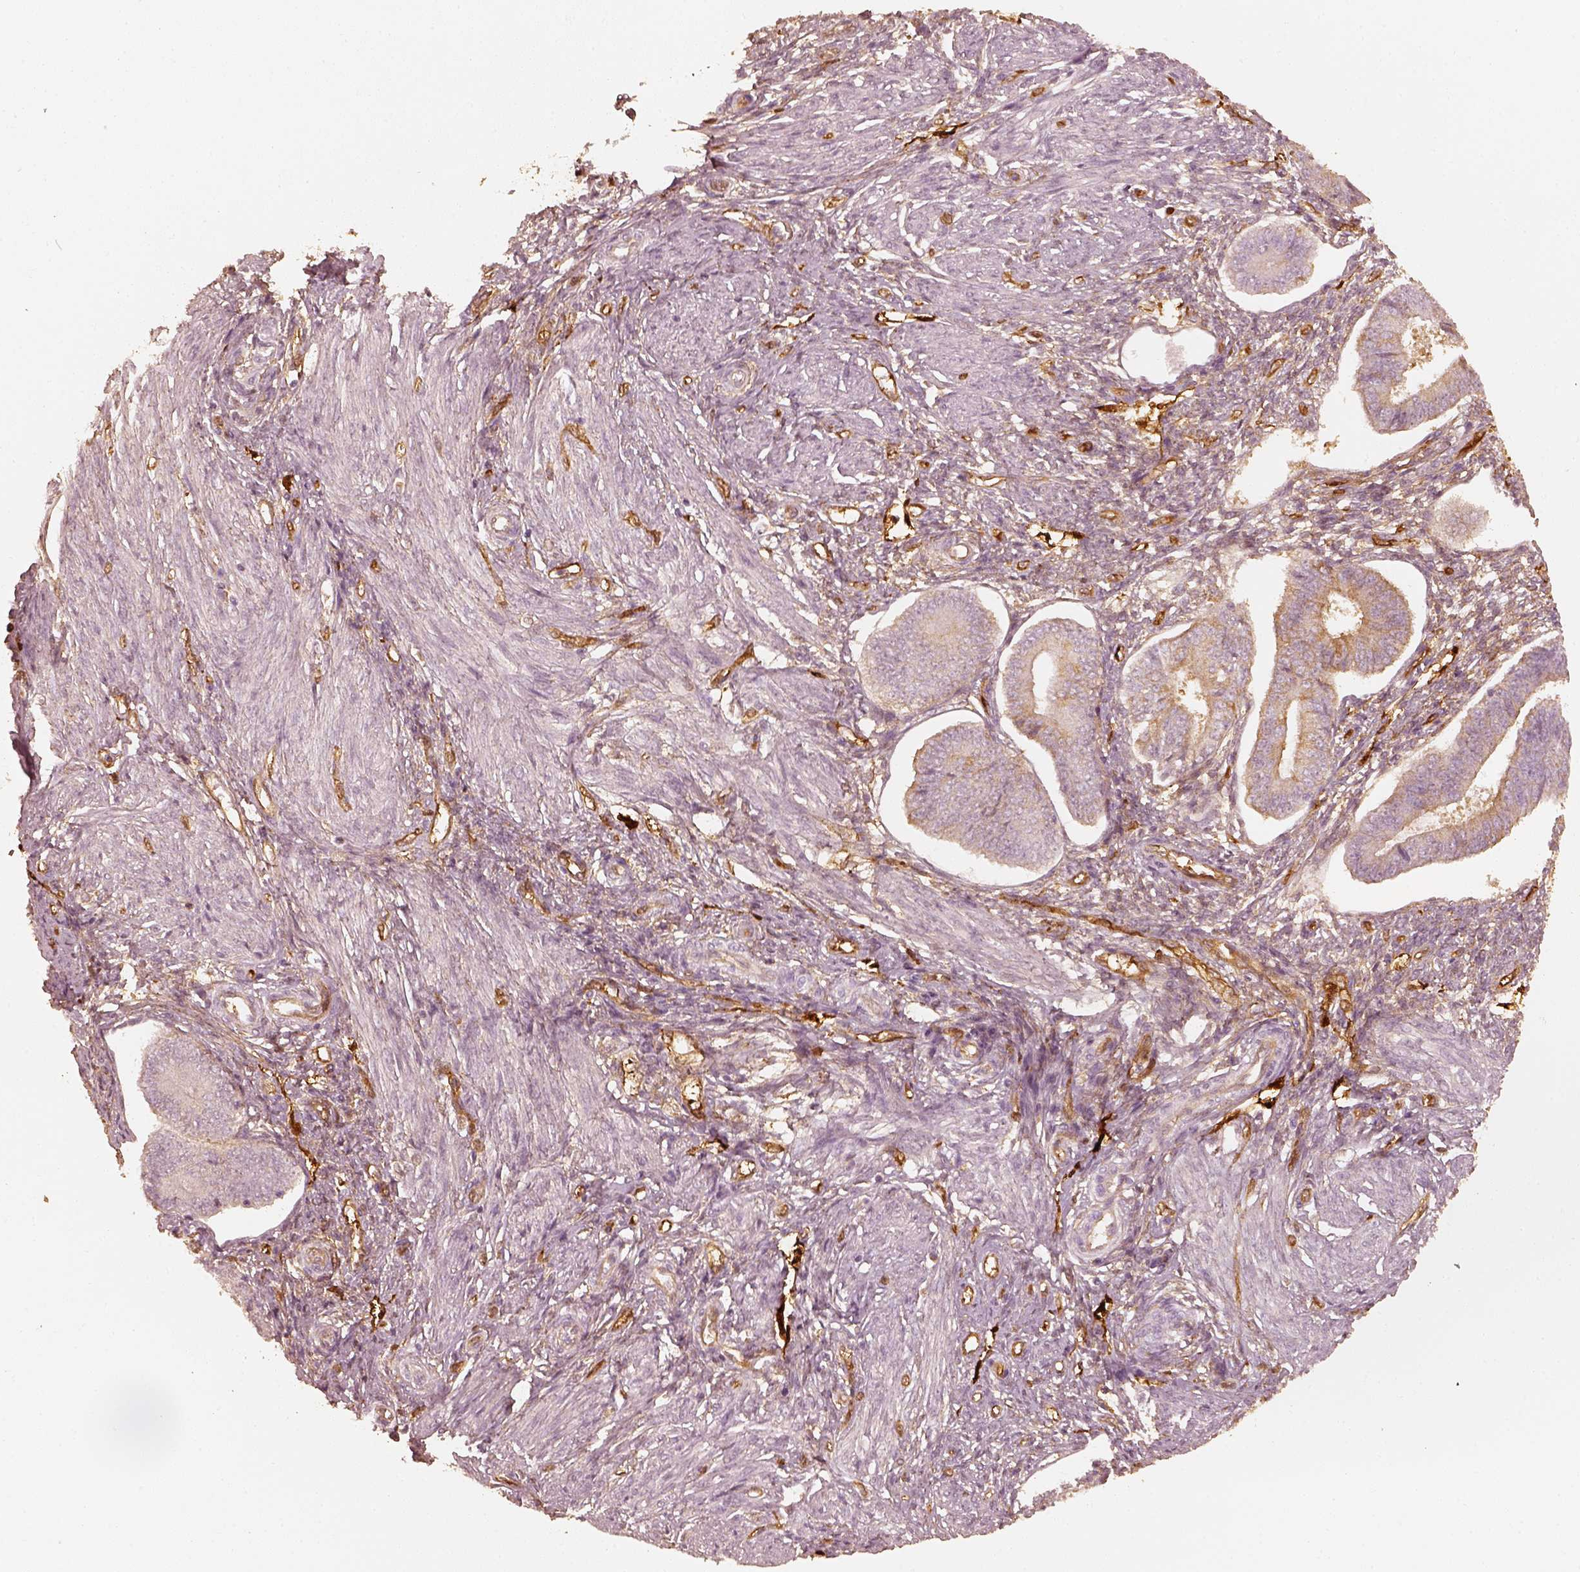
{"staining": {"intensity": "moderate", "quantity": "25%-75%", "location": "cytoplasmic/membranous"}, "tissue": "endometrium", "cell_type": "Cells in endometrial stroma", "image_type": "normal", "snomed": [{"axis": "morphology", "description": "Normal tissue, NOS"}, {"axis": "topography", "description": "Endometrium"}], "caption": "Moderate cytoplasmic/membranous protein expression is seen in approximately 25%-75% of cells in endometrial stroma in endometrium. The staining was performed using DAB (3,3'-diaminobenzidine) to visualize the protein expression in brown, while the nuclei were stained in blue with hematoxylin (Magnification: 20x).", "gene": "FSCN1", "patient": {"sex": "female", "age": 42}}